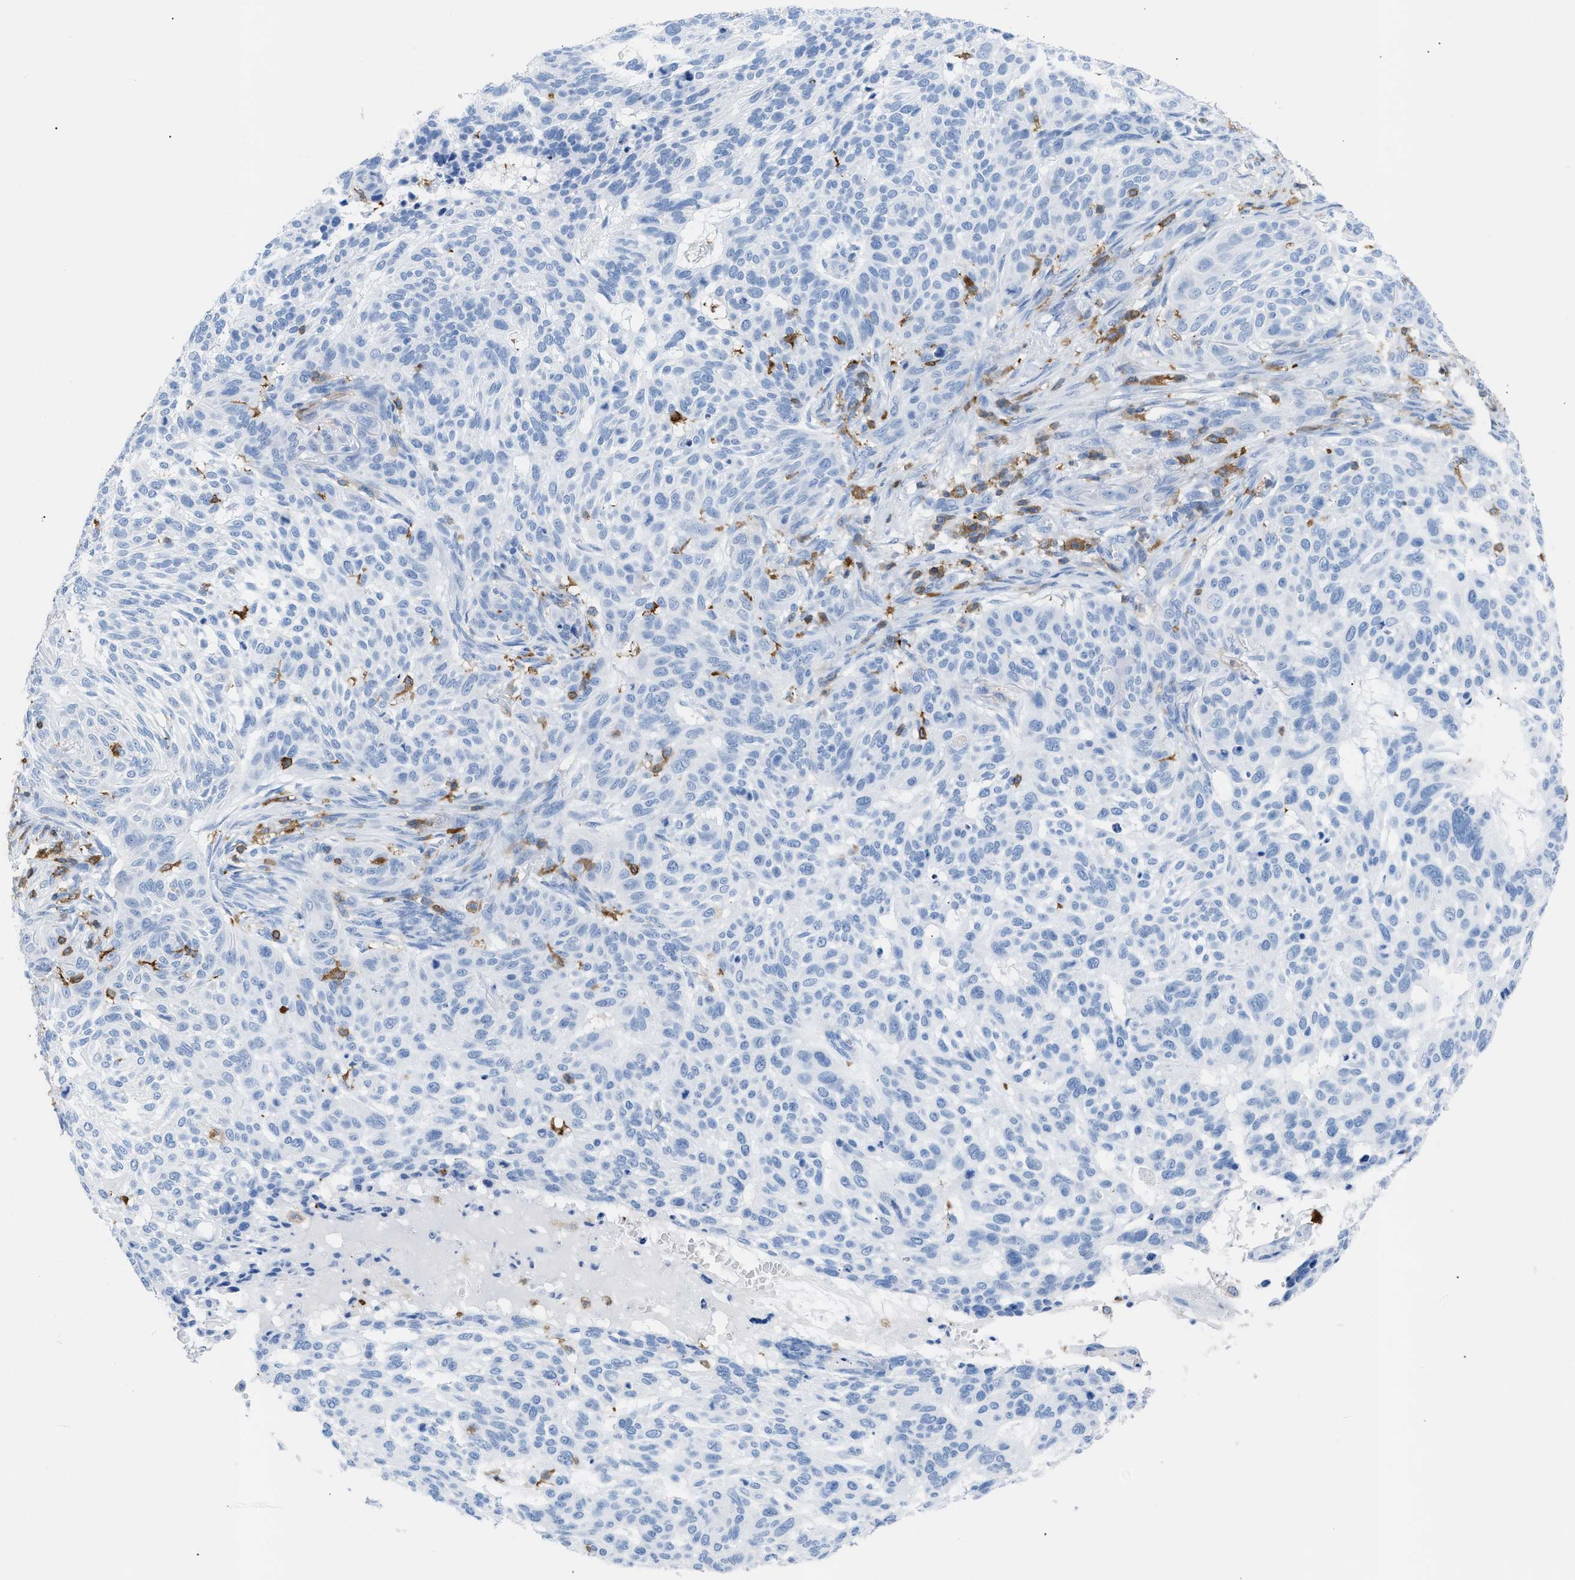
{"staining": {"intensity": "negative", "quantity": "none", "location": "none"}, "tissue": "skin cancer", "cell_type": "Tumor cells", "image_type": "cancer", "snomed": [{"axis": "morphology", "description": "Basal cell carcinoma"}, {"axis": "topography", "description": "Skin"}], "caption": "Skin cancer (basal cell carcinoma) was stained to show a protein in brown. There is no significant expression in tumor cells.", "gene": "LCP1", "patient": {"sex": "male", "age": 85}}